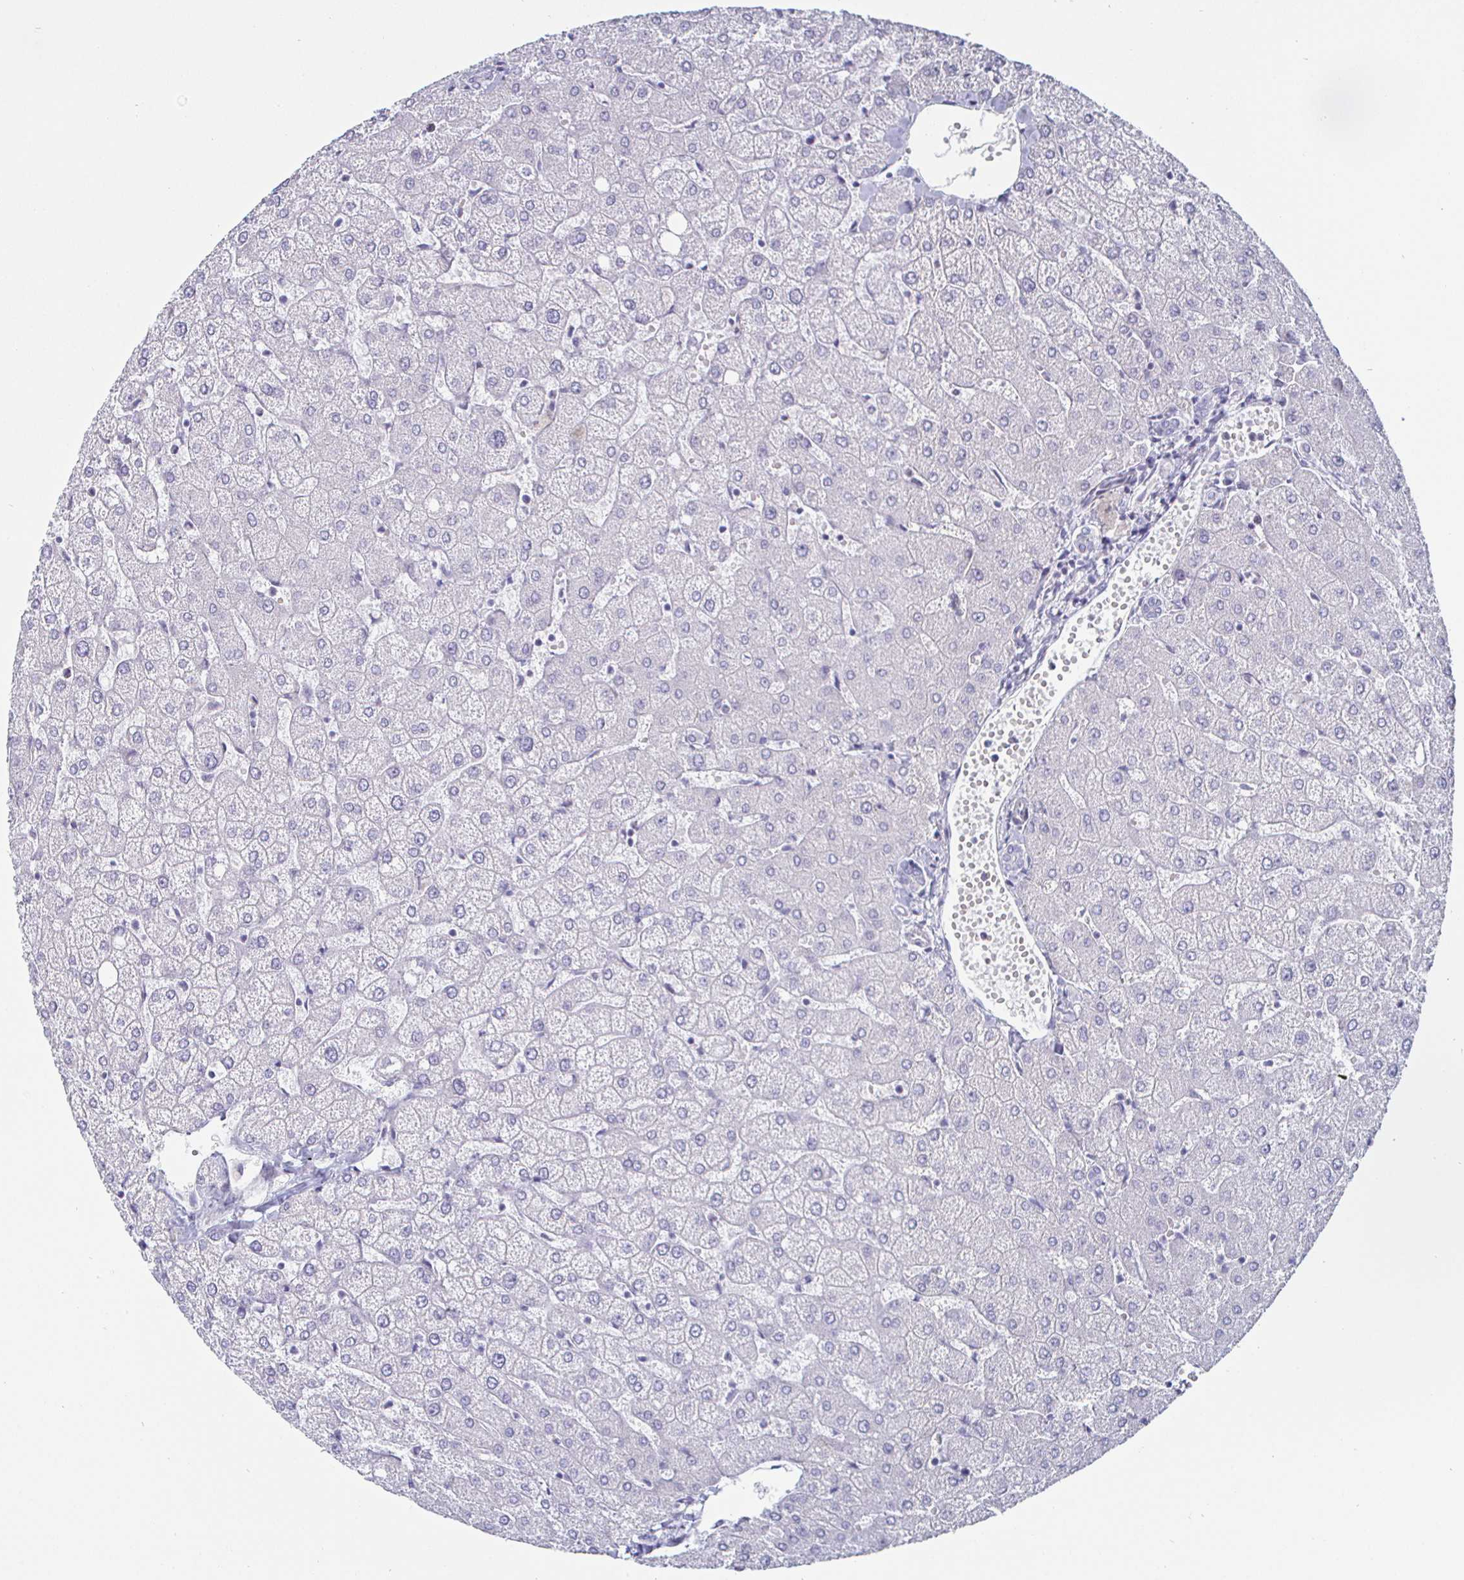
{"staining": {"intensity": "negative", "quantity": "none", "location": "none"}, "tissue": "liver", "cell_type": "Cholangiocytes", "image_type": "normal", "snomed": [{"axis": "morphology", "description": "Normal tissue, NOS"}, {"axis": "topography", "description": "Liver"}], "caption": "IHC of normal human liver shows no positivity in cholangiocytes. (DAB (3,3'-diaminobenzidine) immunohistochemistry visualized using brightfield microscopy, high magnification).", "gene": "DMRTB1", "patient": {"sex": "female", "age": 54}}